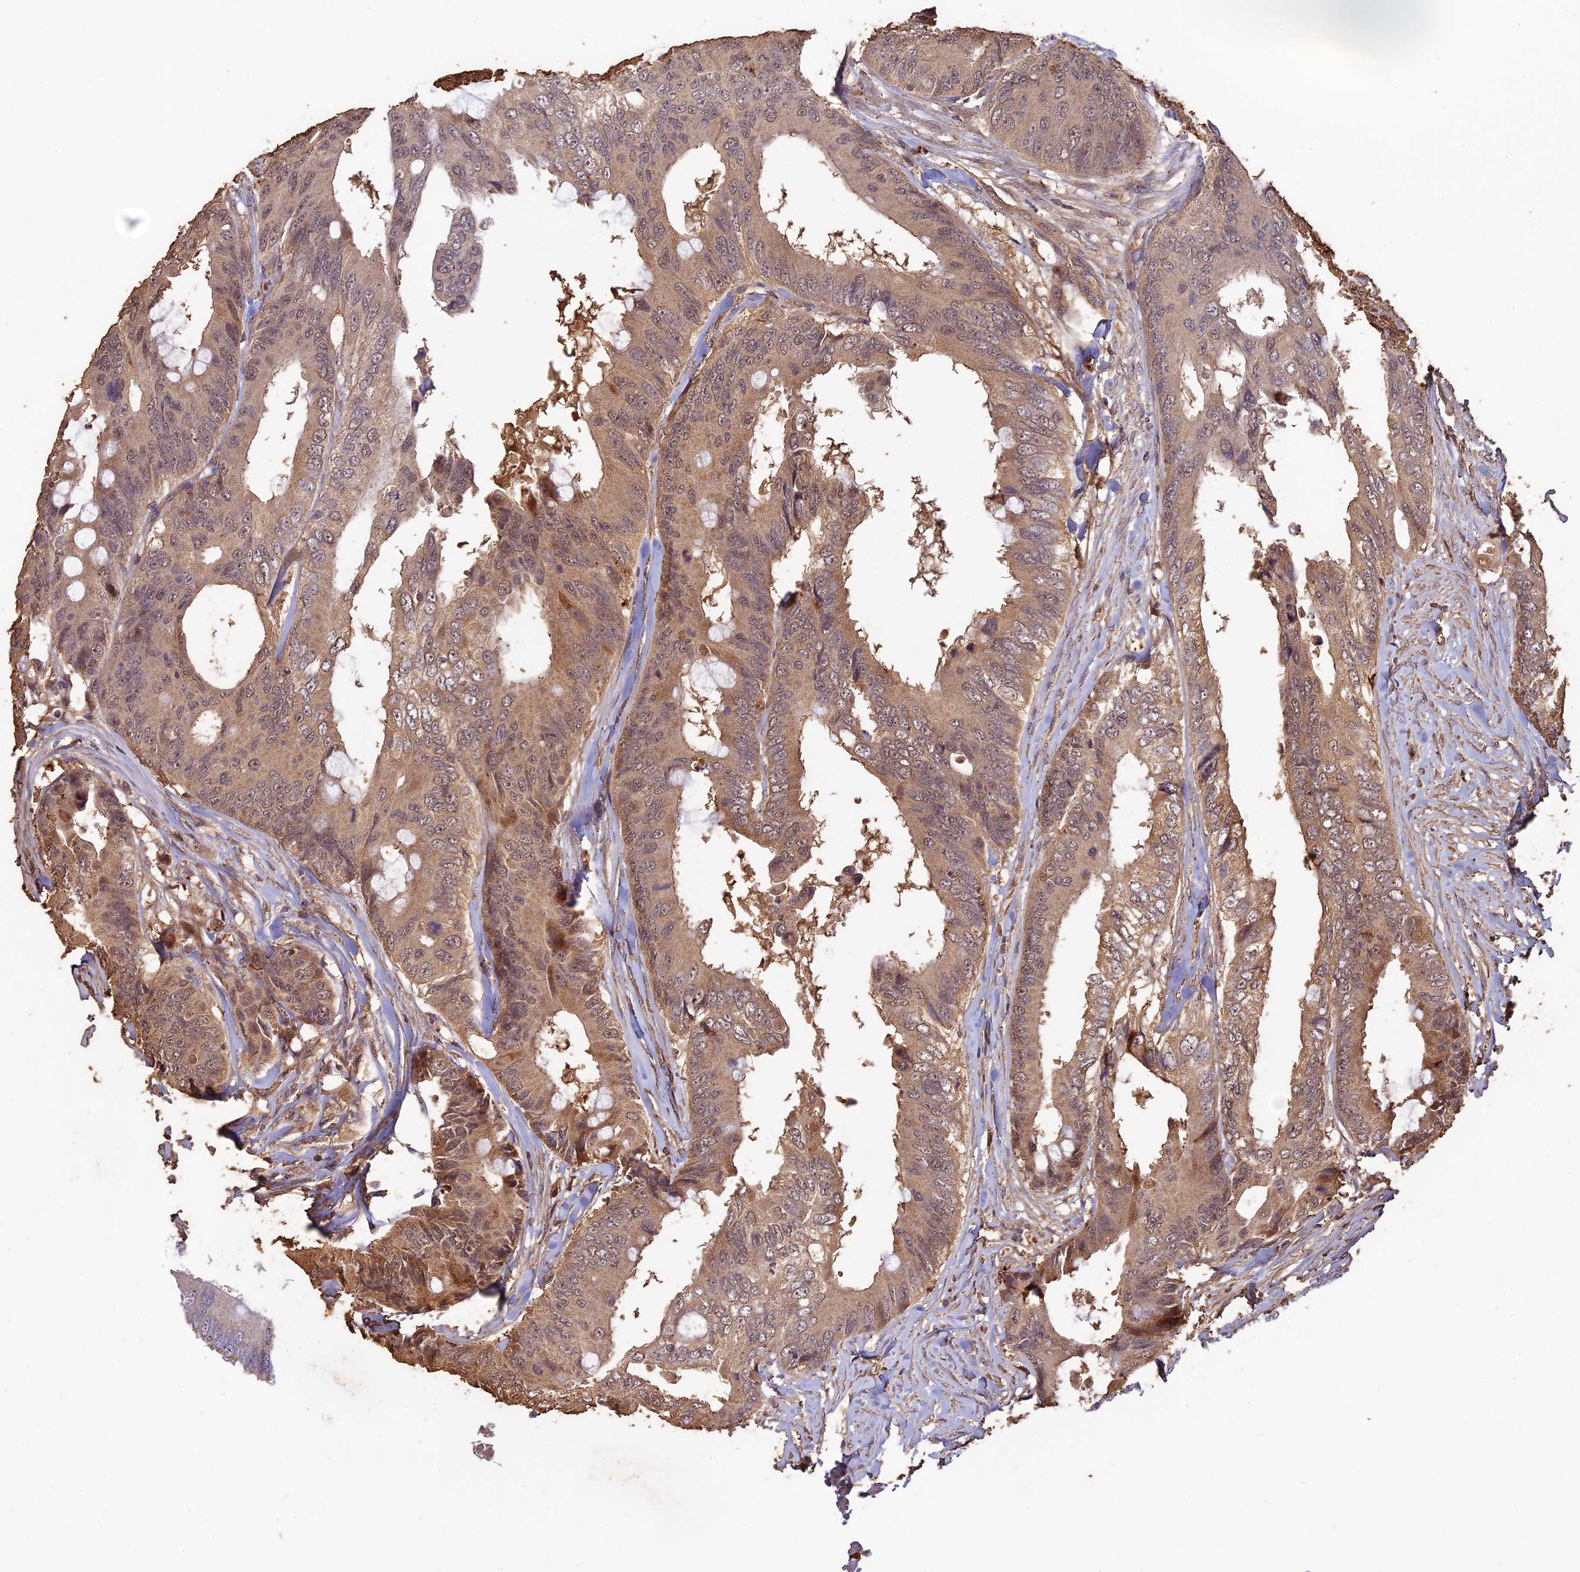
{"staining": {"intensity": "weak", "quantity": ">75%", "location": "cytoplasmic/membranous"}, "tissue": "colorectal cancer", "cell_type": "Tumor cells", "image_type": "cancer", "snomed": [{"axis": "morphology", "description": "Adenocarcinoma, NOS"}, {"axis": "topography", "description": "Colon"}], "caption": "Protein positivity by immunohistochemistry (IHC) demonstrates weak cytoplasmic/membranous positivity in approximately >75% of tumor cells in colorectal cancer. The staining is performed using DAB (3,3'-diaminobenzidine) brown chromogen to label protein expression. The nuclei are counter-stained blue using hematoxylin.", "gene": "ASPDH", "patient": {"sex": "male", "age": 71}}